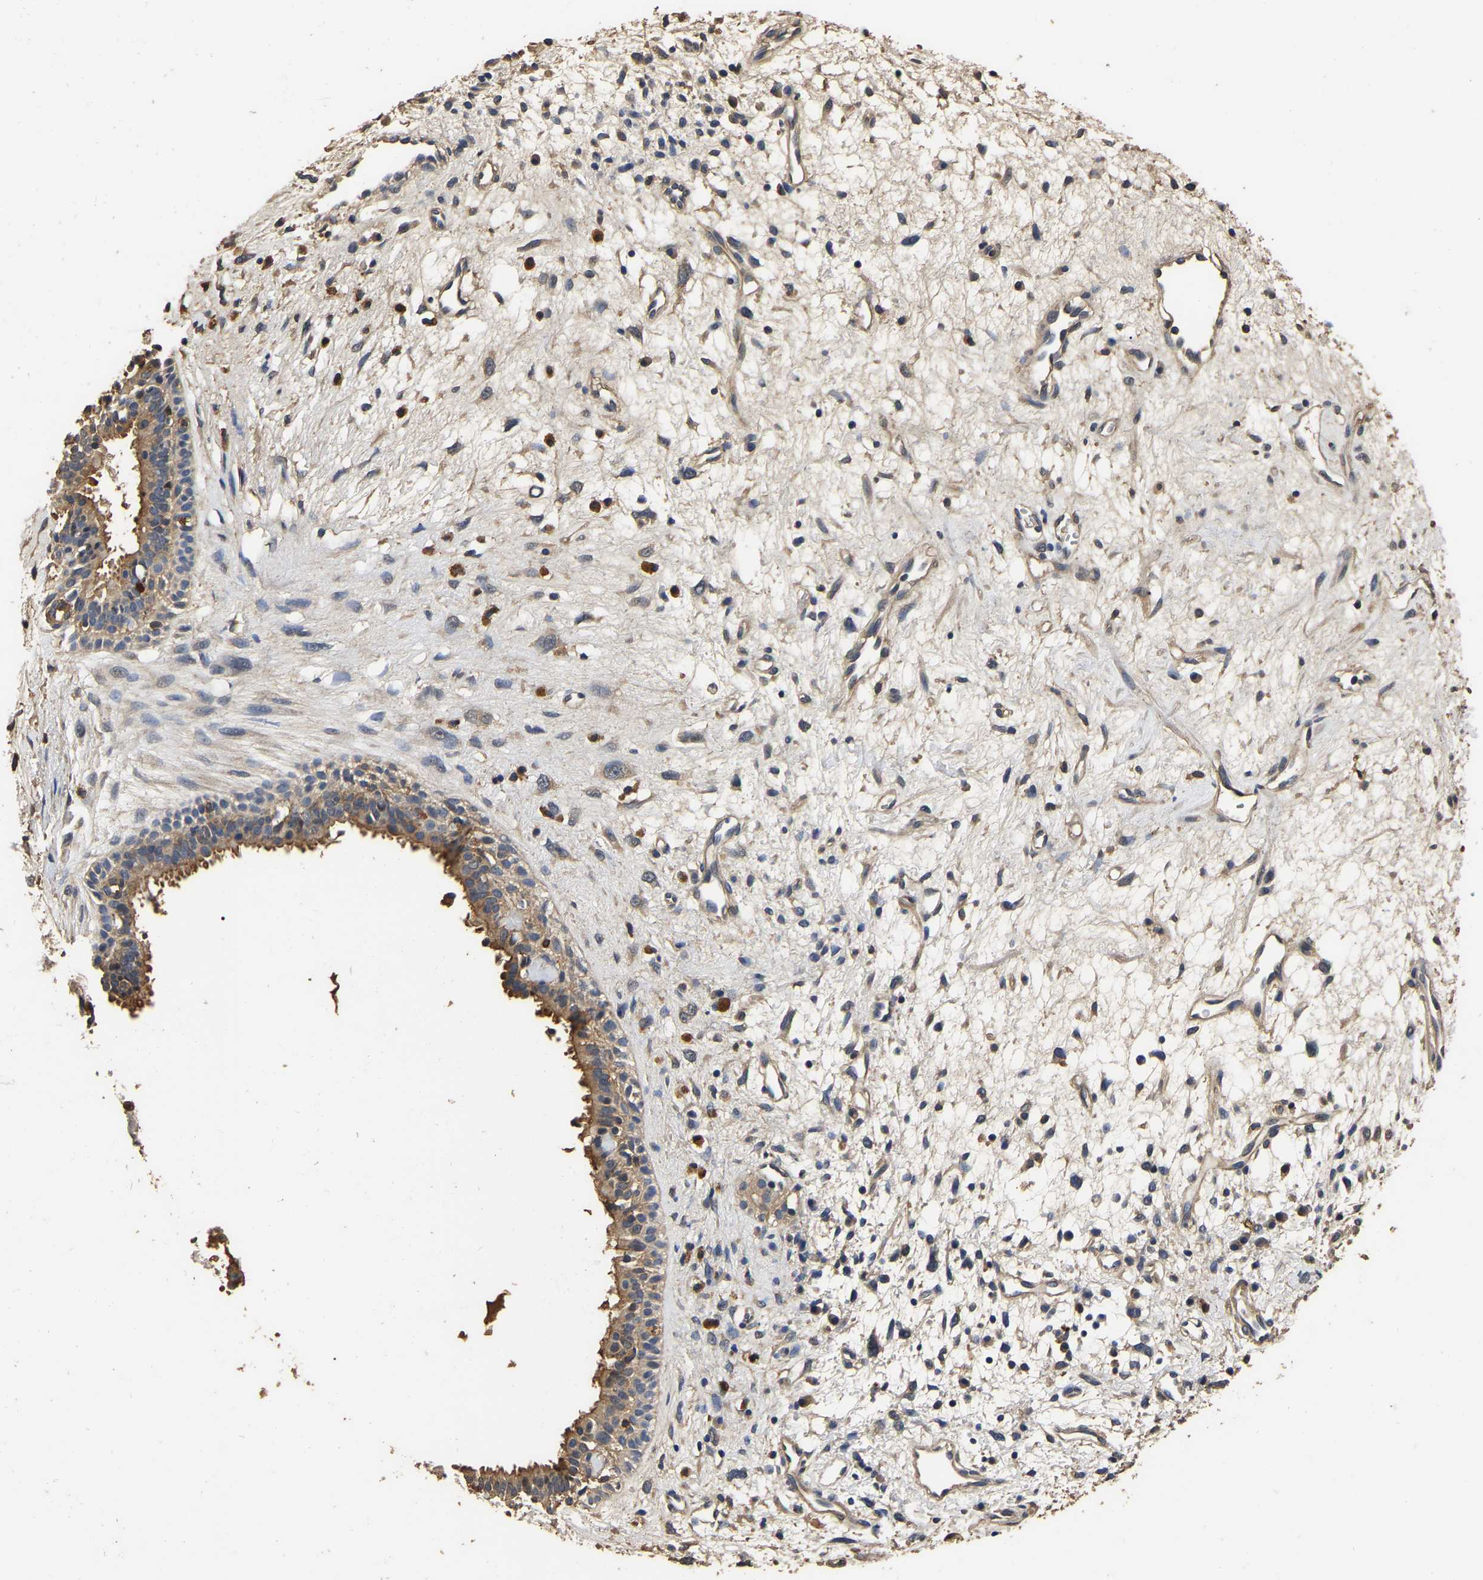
{"staining": {"intensity": "moderate", "quantity": ">75%", "location": "cytoplasmic/membranous"}, "tissue": "nasopharynx", "cell_type": "Respiratory epithelial cells", "image_type": "normal", "snomed": [{"axis": "morphology", "description": "Normal tissue, NOS"}, {"axis": "topography", "description": "Nasopharynx"}], "caption": "Benign nasopharynx shows moderate cytoplasmic/membranous expression in about >75% of respiratory epithelial cells, visualized by immunohistochemistry. Nuclei are stained in blue.", "gene": "STK32C", "patient": {"sex": "male", "age": 22}}